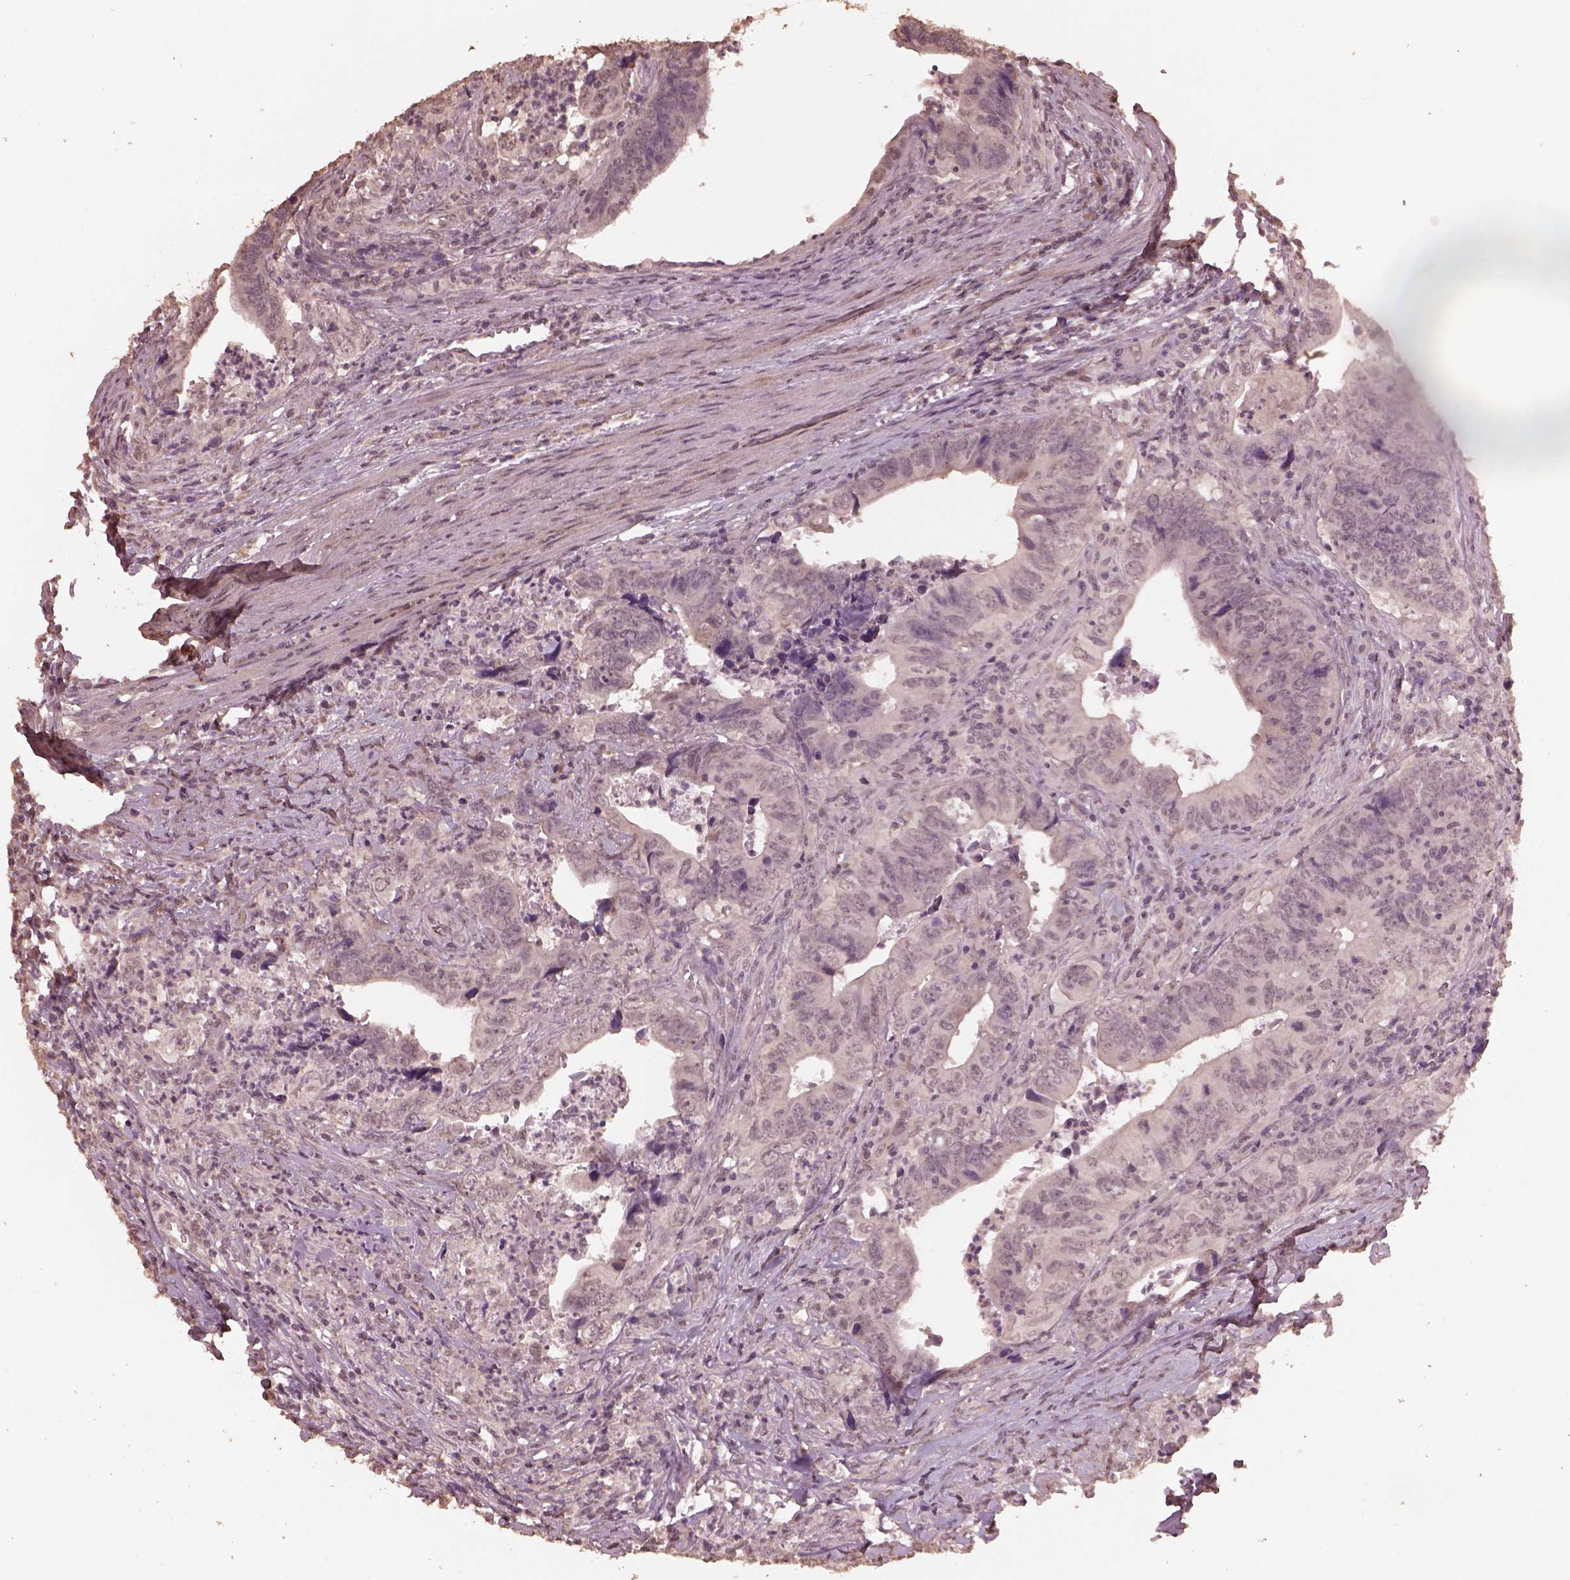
{"staining": {"intensity": "negative", "quantity": "none", "location": "none"}, "tissue": "colorectal cancer", "cell_type": "Tumor cells", "image_type": "cancer", "snomed": [{"axis": "morphology", "description": "Adenocarcinoma, NOS"}, {"axis": "topography", "description": "Colon"}], "caption": "Tumor cells show no significant staining in colorectal cancer.", "gene": "CPT1C", "patient": {"sex": "female", "age": 82}}